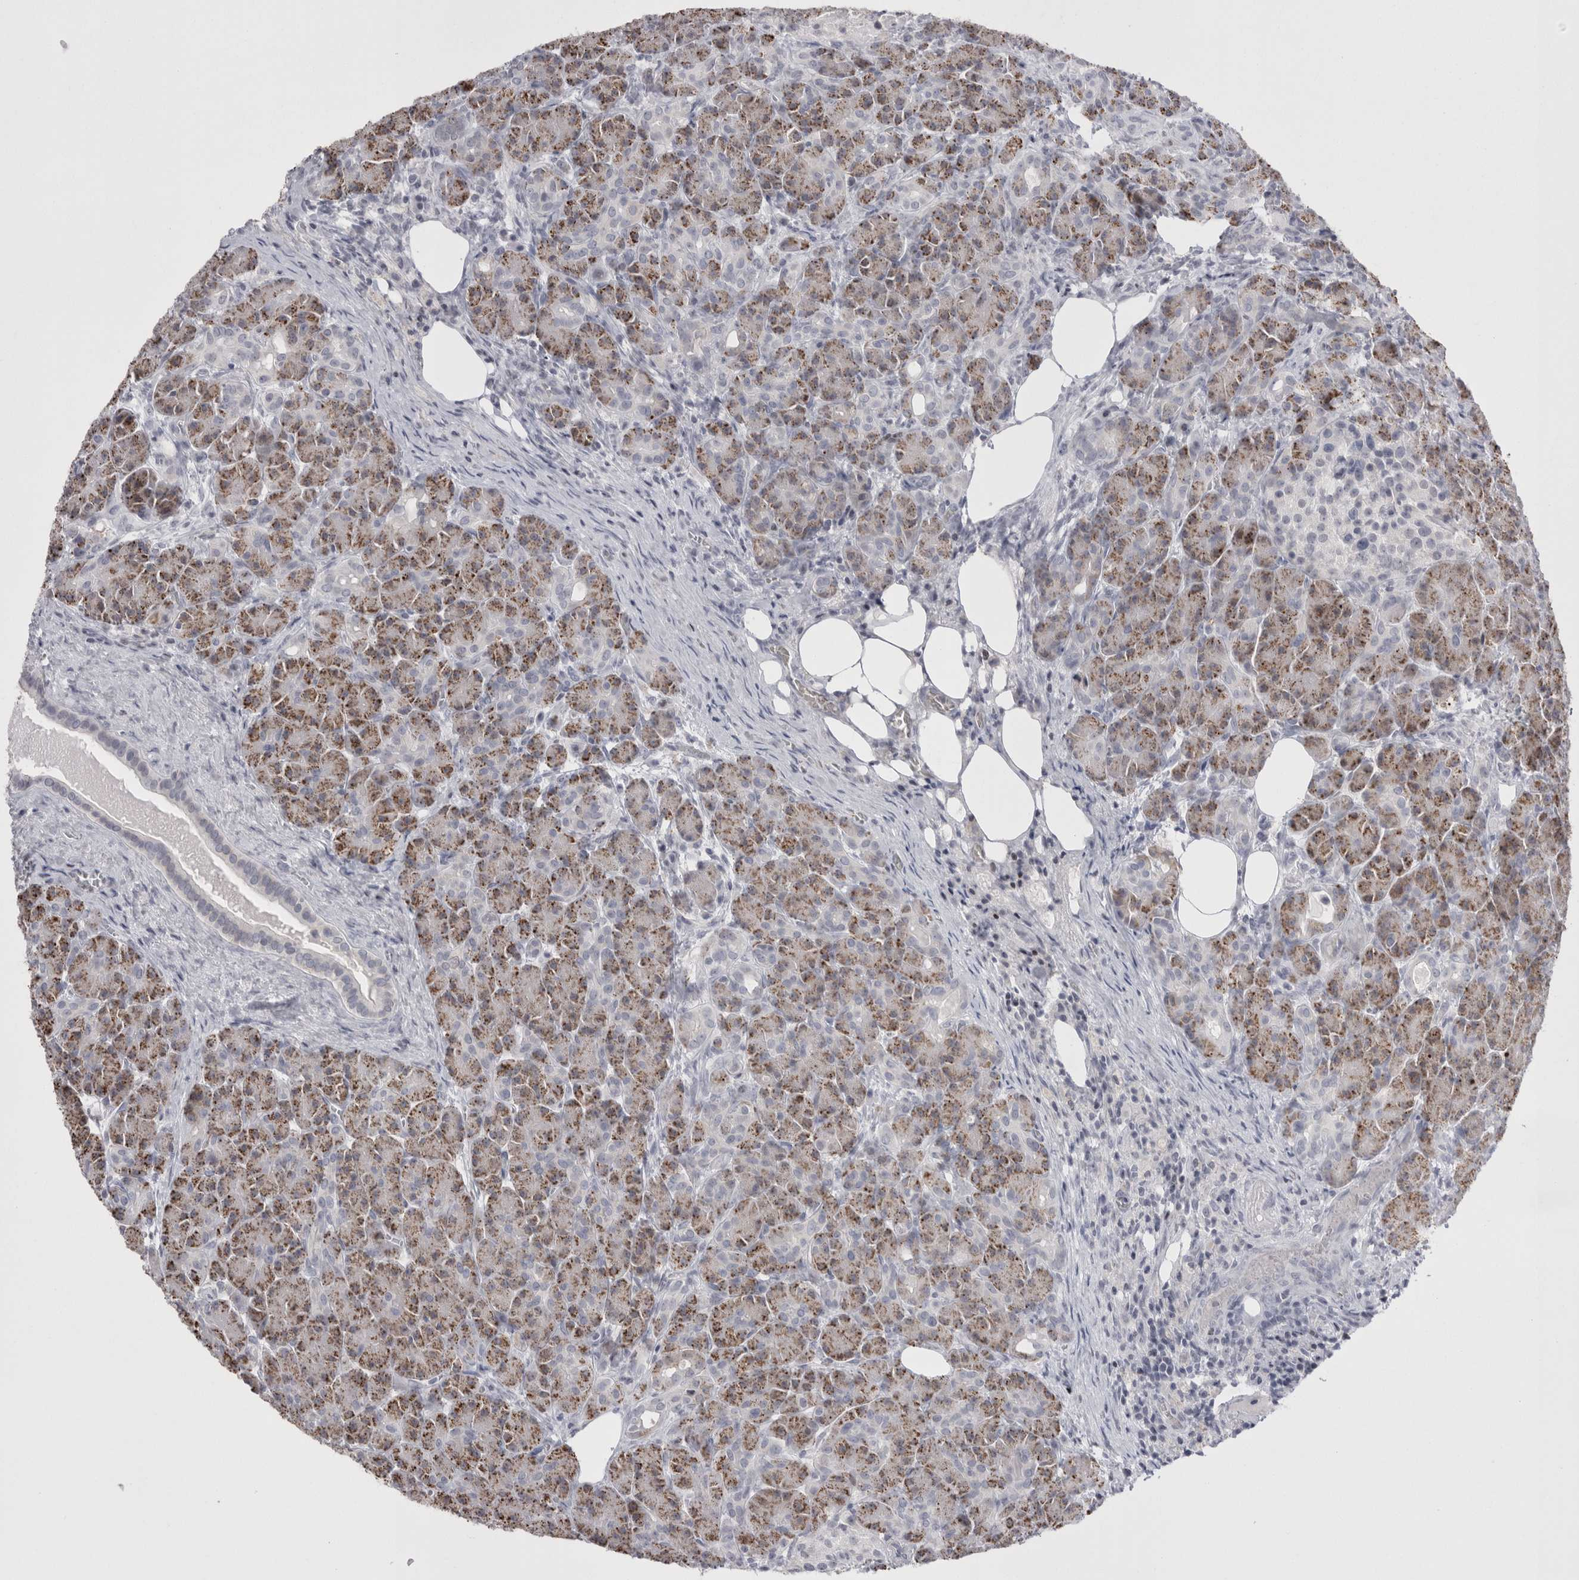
{"staining": {"intensity": "moderate", "quantity": ">75%", "location": "cytoplasmic/membranous"}, "tissue": "pancreas", "cell_type": "Exocrine glandular cells", "image_type": "normal", "snomed": [{"axis": "morphology", "description": "Normal tissue, NOS"}, {"axis": "topography", "description": "Pancreas"}], "caption": "Immunohistochemistry image of normal human pancreas stained for a protein (brown), which shows medium levels of moderate cytoplasmic/membranous expression in about >75% of exocrine glandular cells.", "gene": "FNDC8", "patient": {"sex": "male", "age": 63}}